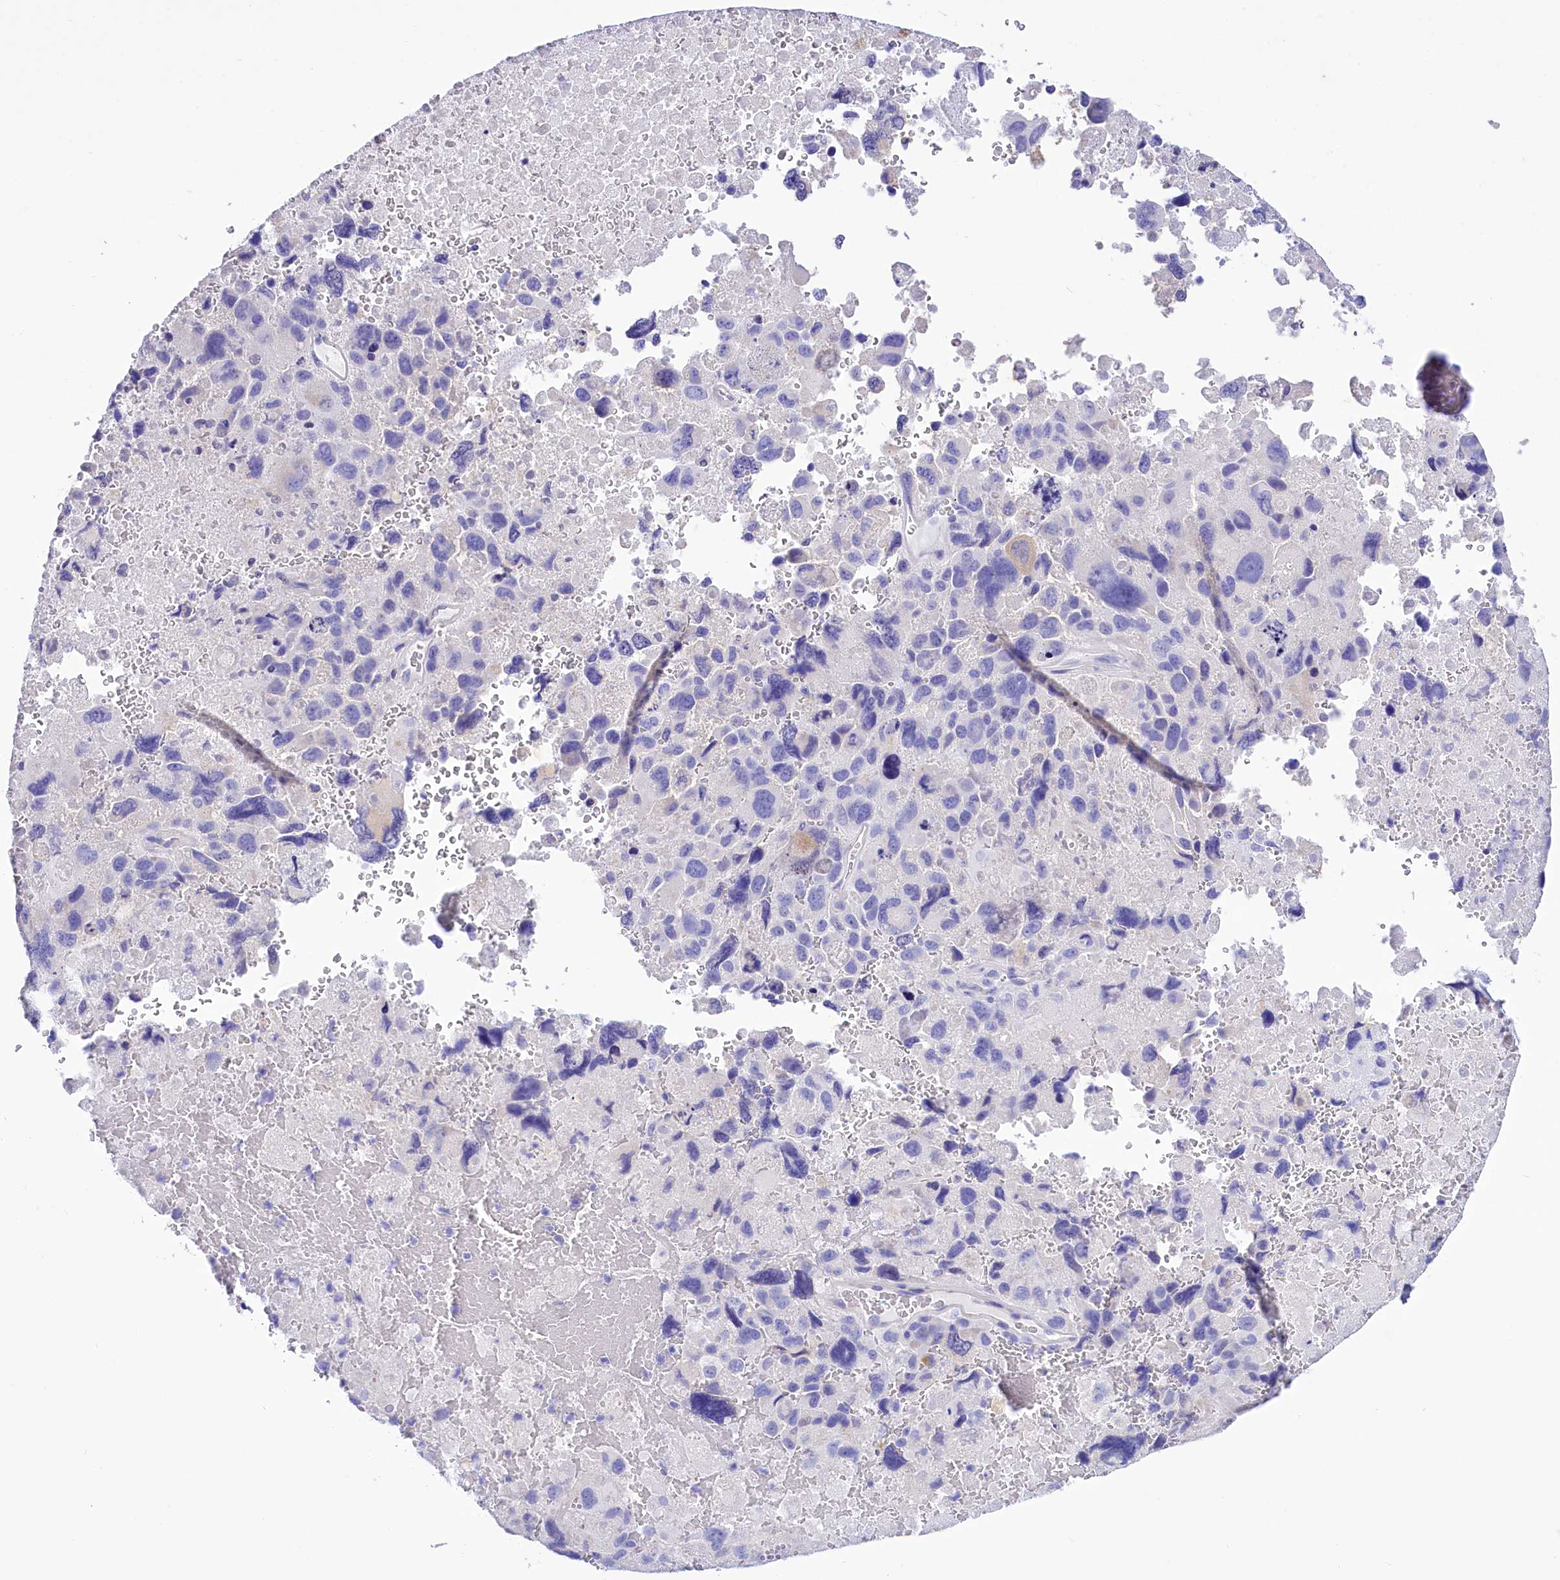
{"staining": {"intensity": "negative", "quantity": "none", "location": "none"}, "tissue": "melanoma", "cell_type": "Tumor cells", "image_type": "cancer", "snomed": [{"axis": "morphology", "description": "Malignant melanoma, Metastatic site"}, {"axis": "topography", "description": "Brain"}], "caption": "This is an immunohistochemistry histopathology image of malignant melanoma (metastatic site). There is no staining in tumor cells.", "gene": "TTC36", "patient": {"sex": "female", "age": 53}}